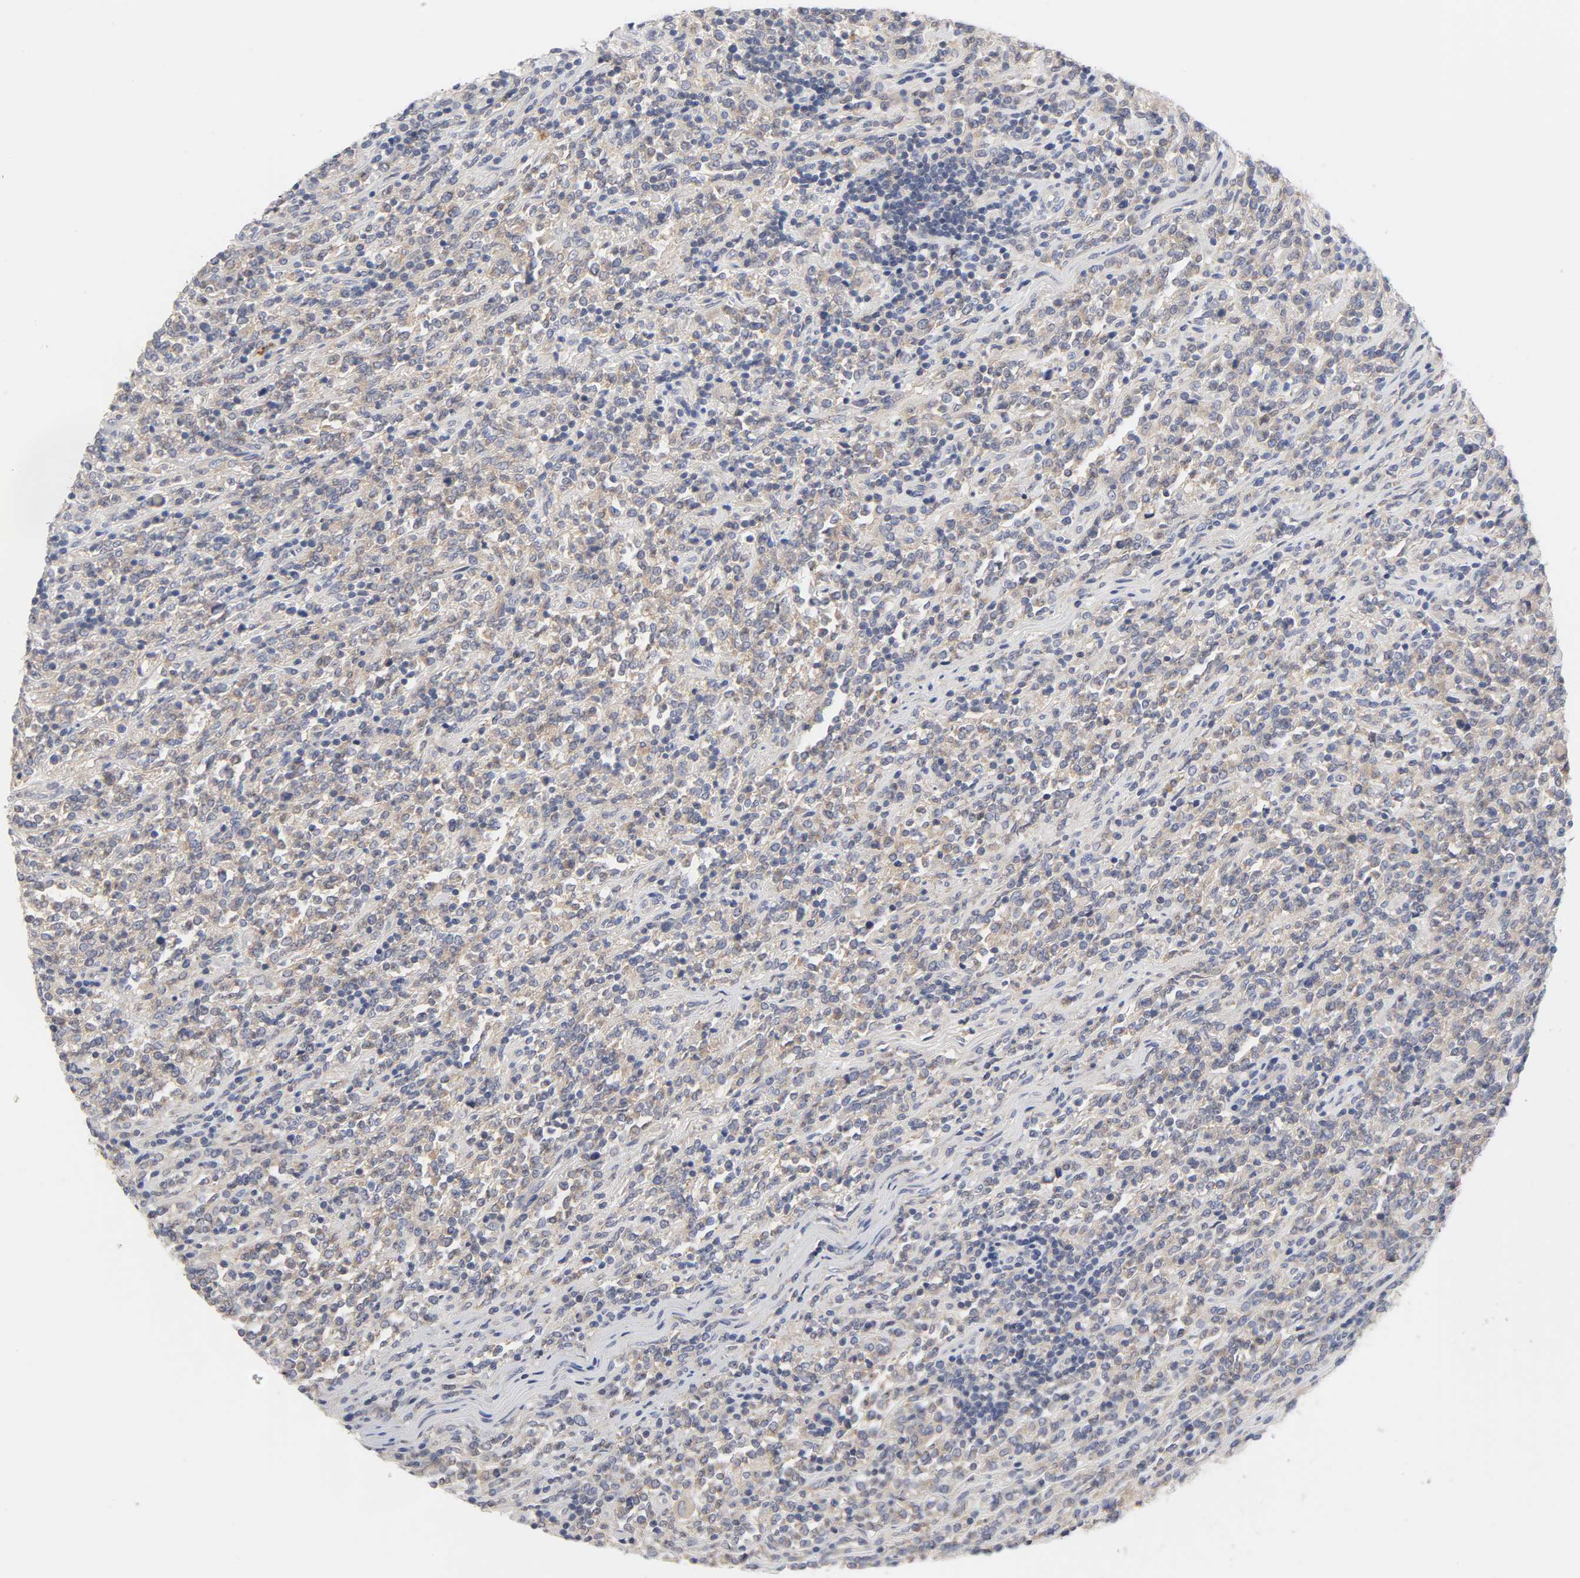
{"staining": {"intensity": "weak", "quantity": ">75%", "location": "cytoplasmic/membranous"}, "tissue": "lymphoma", "cell_type": "Tumor cells", "image_type": "cancer", "snomed": [{"axis": "morphology", "description": "Malignant lymphoma, non-Hodgkin's type, High grade"}, {"axis": "topography", "description": "Soft tissue"}], "caption": "Approximately >75% of tumor cells in human high-grade malignant lymphoma, non-Hodgkin's type demonstrate weak cytoplasmic/membranous protein staining as visualized by brown immunohistochemical staining.", "gene": "C17orf75", "patient": {"sex": "male", "age": 18}}